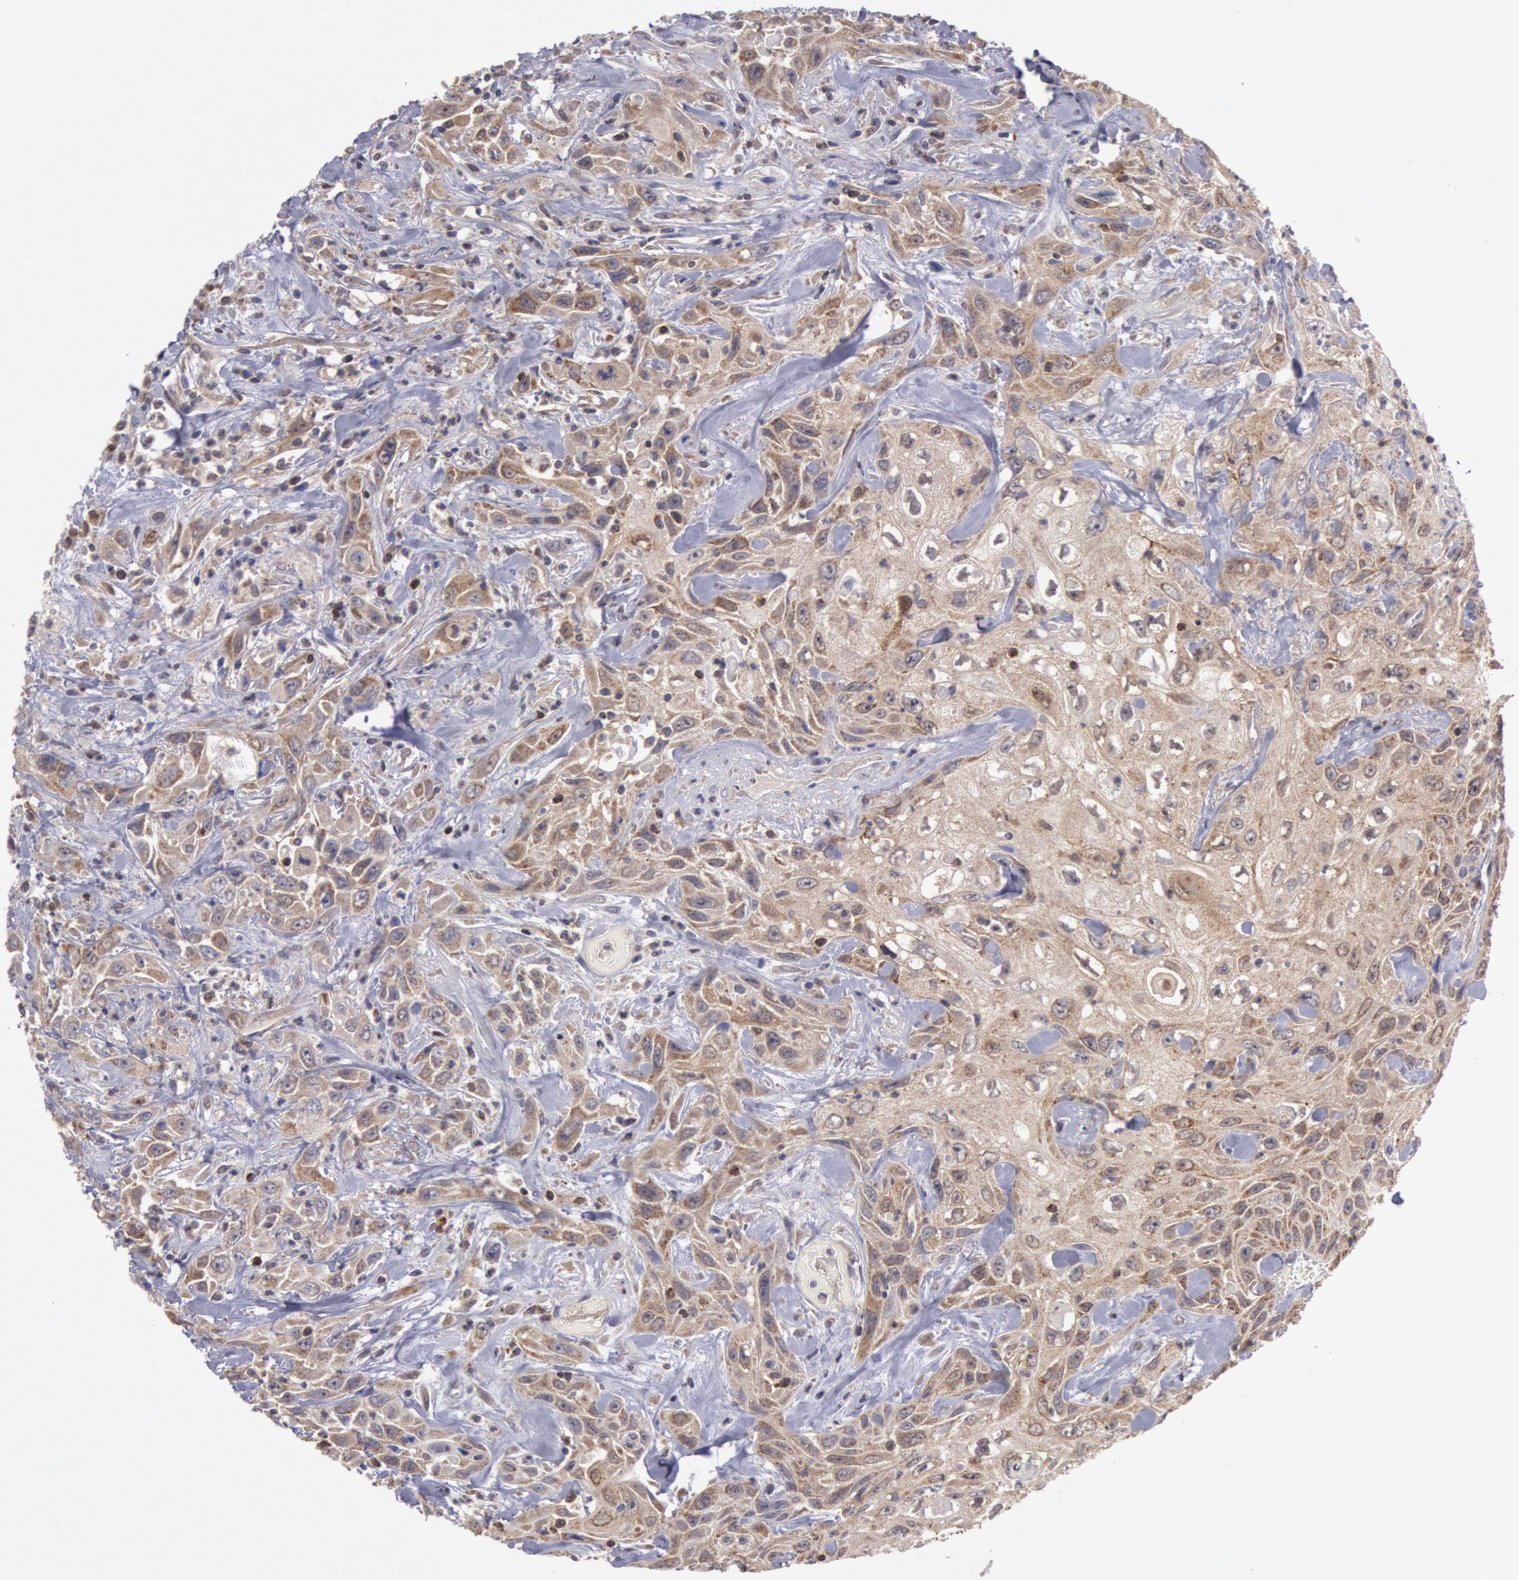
{"staining": {"intensity": "weak", "quantity": ">75%", "location": "cytoplasmic/membranous"}, "tissue": "urothelial cancer", "cell_type": "Tumor cells", "image_type": "cancer", "snomed": [{"axis": "morphology", "description": "Urothelial carcinoma, High grade"}, {"axis": "topography", "description": "Urinary bladder"}], "caption": "A brown stain shows weak cytoplasmic/membranous positivity of a protein in urothelial cancer tumor cells.", "gene": "MPST", "patient": {"sex": "female", "age": 84}}